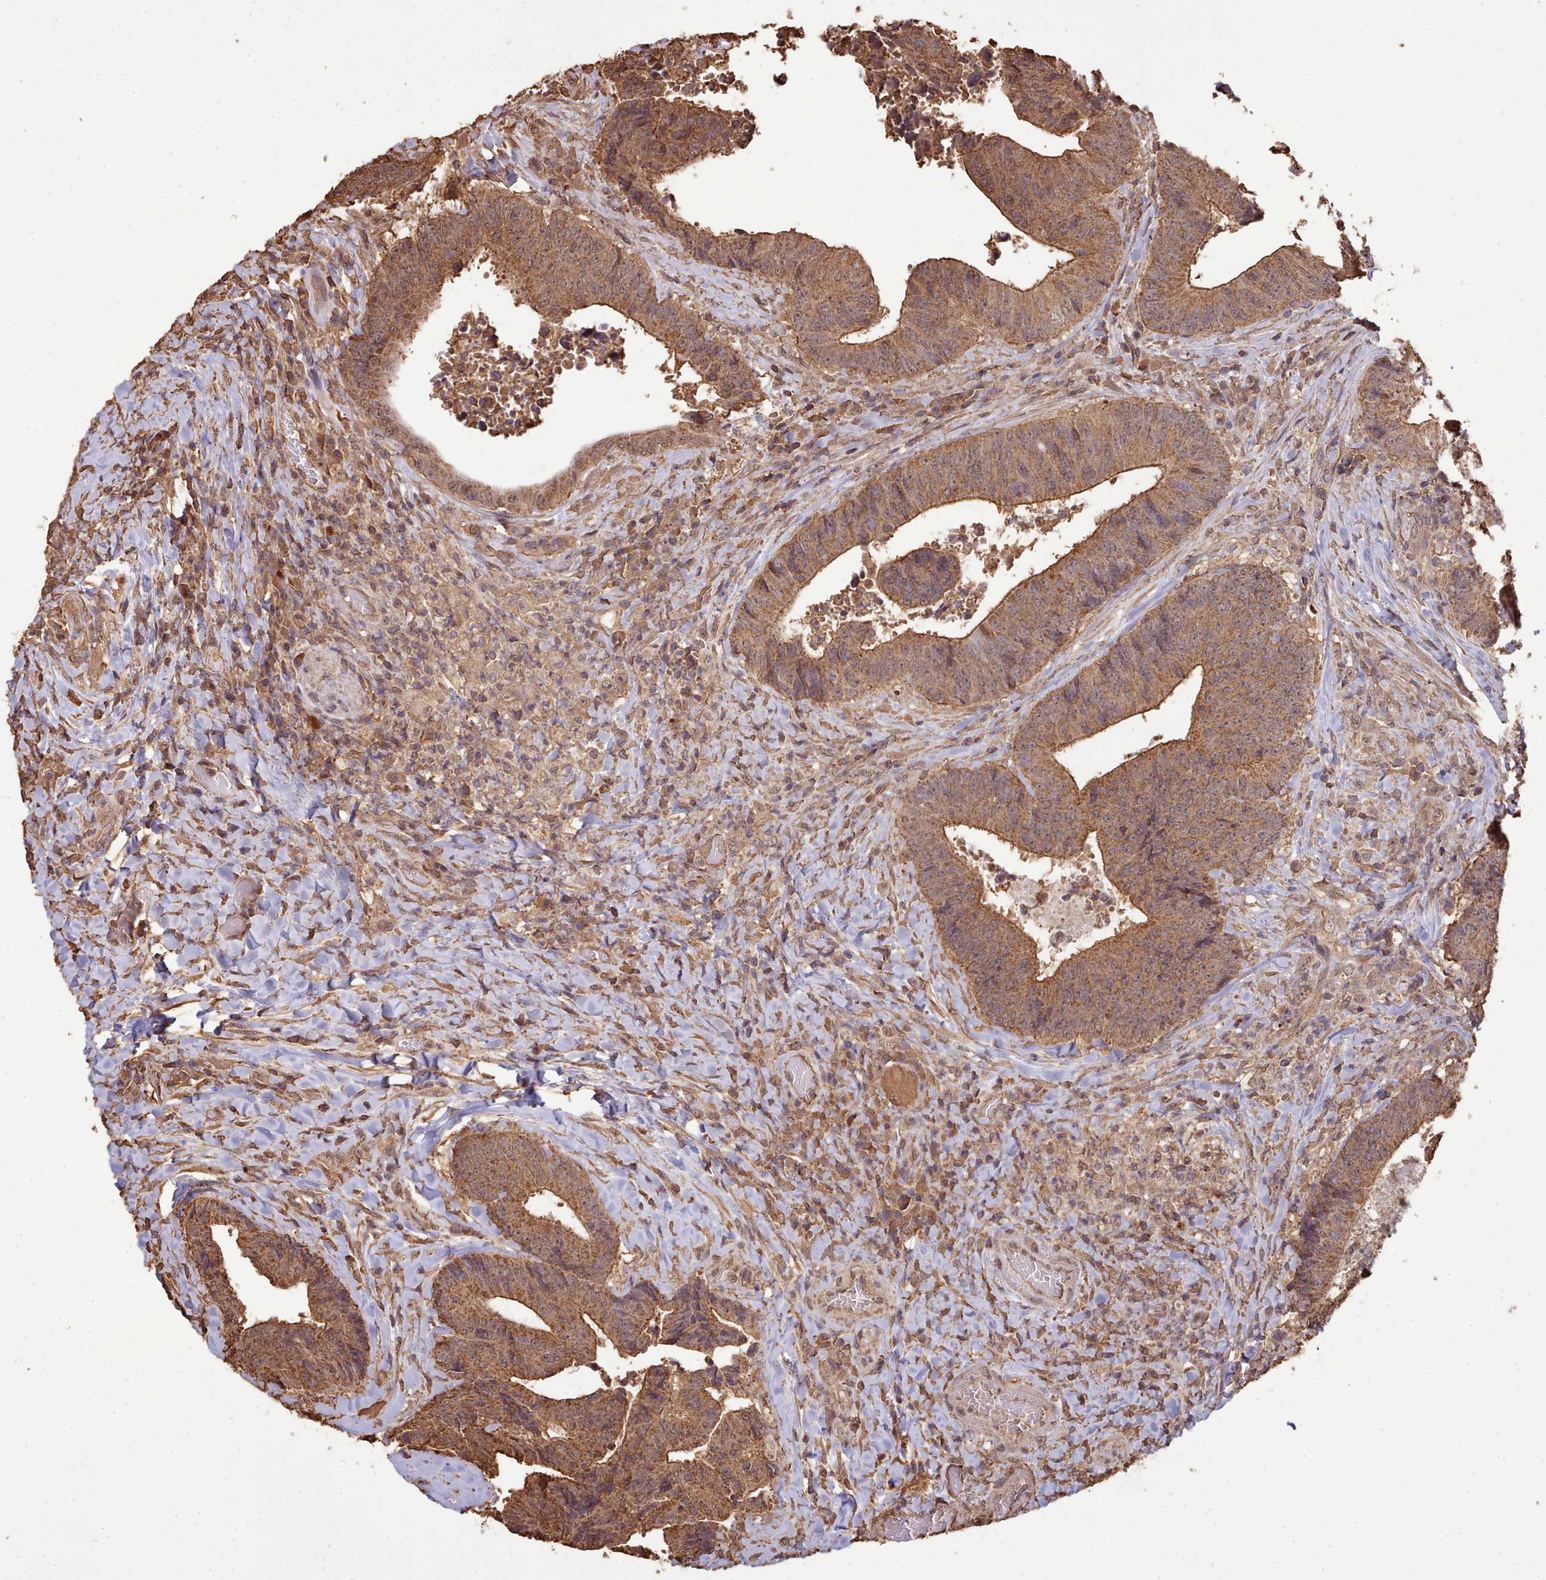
{"staining": {"intensity": "moderate", "quantity": ">75%", "location": "cytoplasmic/membranous"}, "tissue": "colorectal cancer", "cell_type": "Tumor cells", "image_type": "cancer", "snomed": [{"axis": "morphology", "description": "Adenocarcinoma, NOS"}, {"axis": "topography", "description": "Rectum"}], "caption": "This is a histology image of IHC staining of adenocarcinoma (colorectal), which shows moderate positivity in the cytoplasmic/membranous of tumor cells.", "gene": "METRN", "patient": {"sex": "male", "age": 72}}